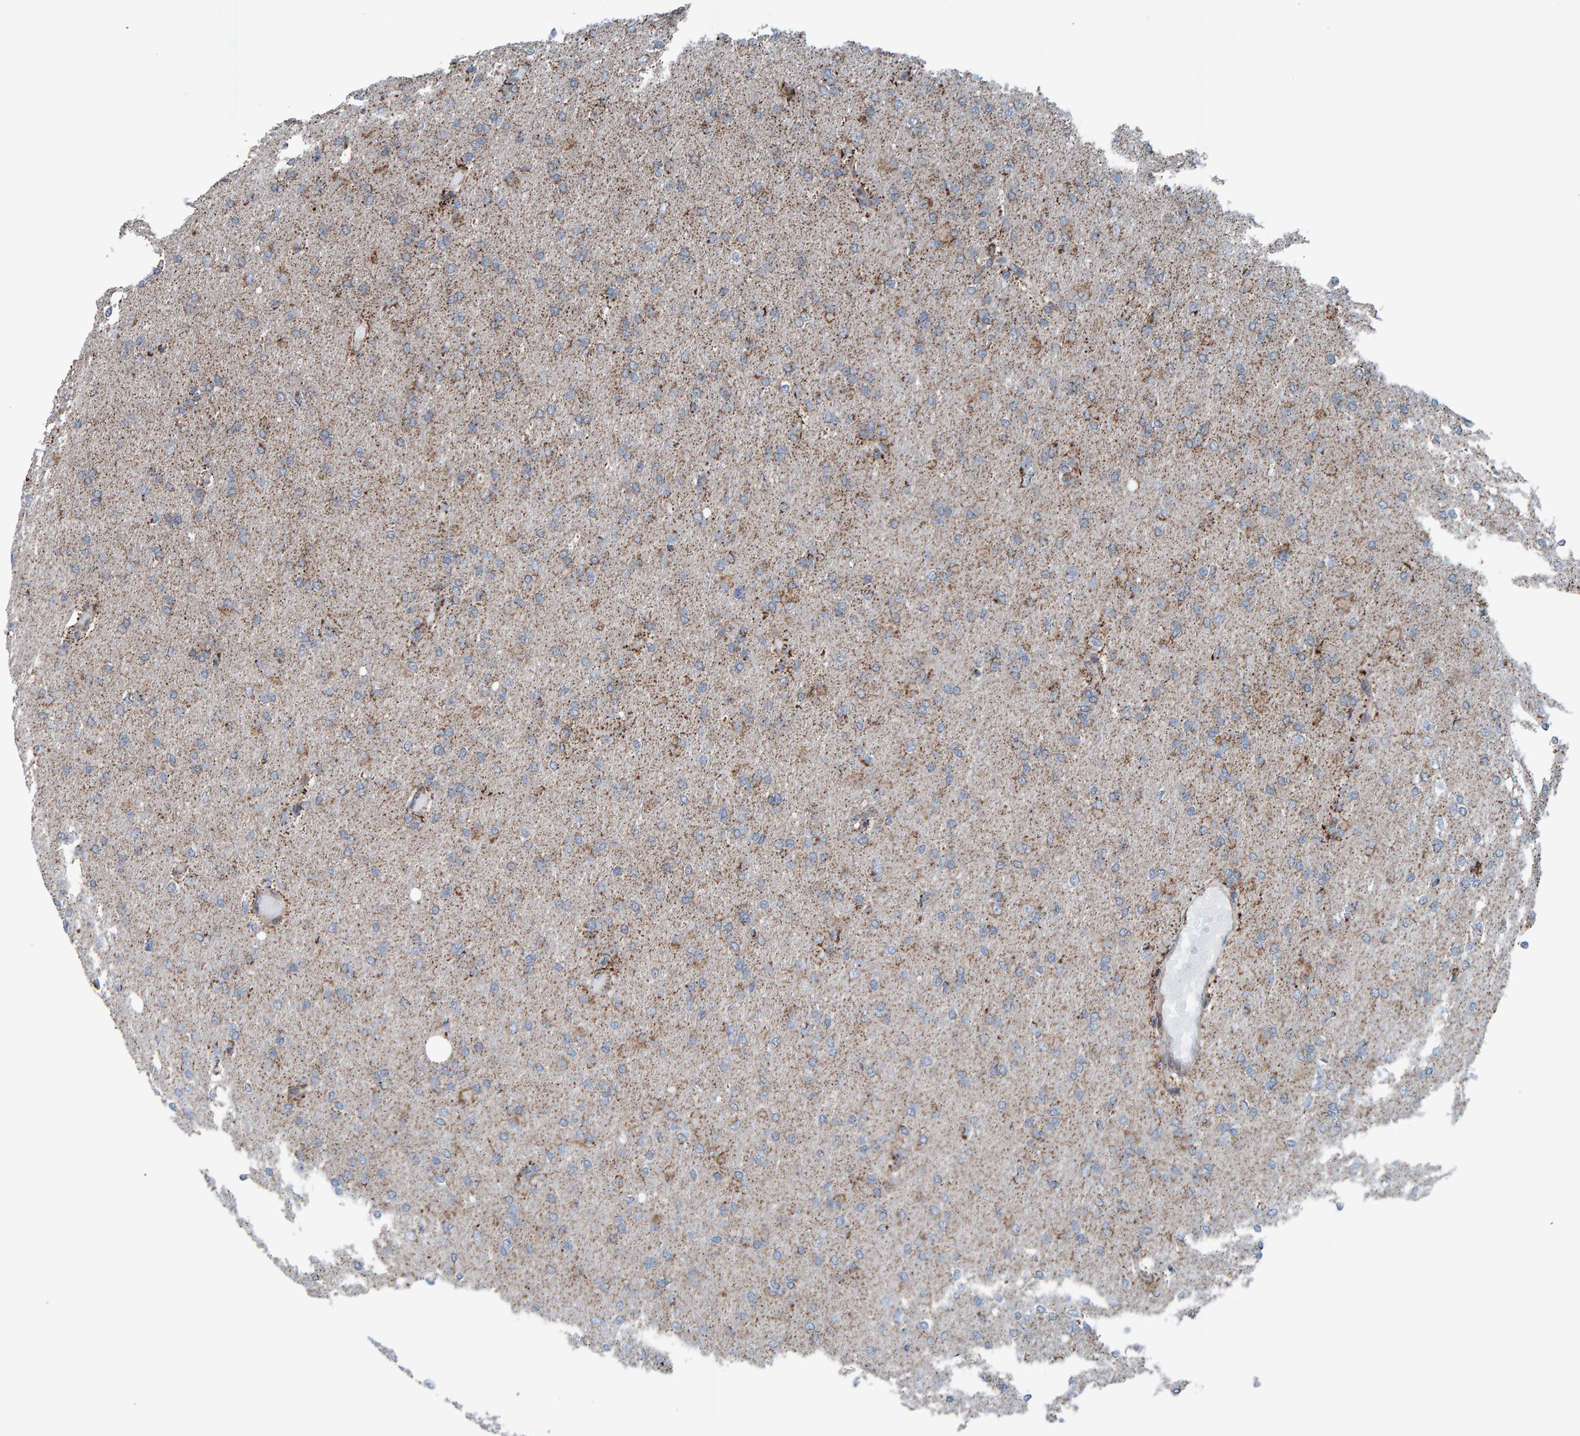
{"staining": {"intensity": "weak", "quantity": "25%-75%", "location": "cytoplasmic/membranous"}, "tissue": "glioma", "cell_type": "Tumor cells", "image_type": "cancer", "snomed": [{"axis": "morphology", "description": "Glioma, malignant, High grade"}, {"axis": "topography", "description": "Cerebral cortex"}], "caption": "Protein expression by IHC shows weak cytoplasmic/membranous staining in approximately 25%-75% of tumor cells in glioma.", "gene": "ZNF48", "patient": {"sex": "female", "age": 36}}